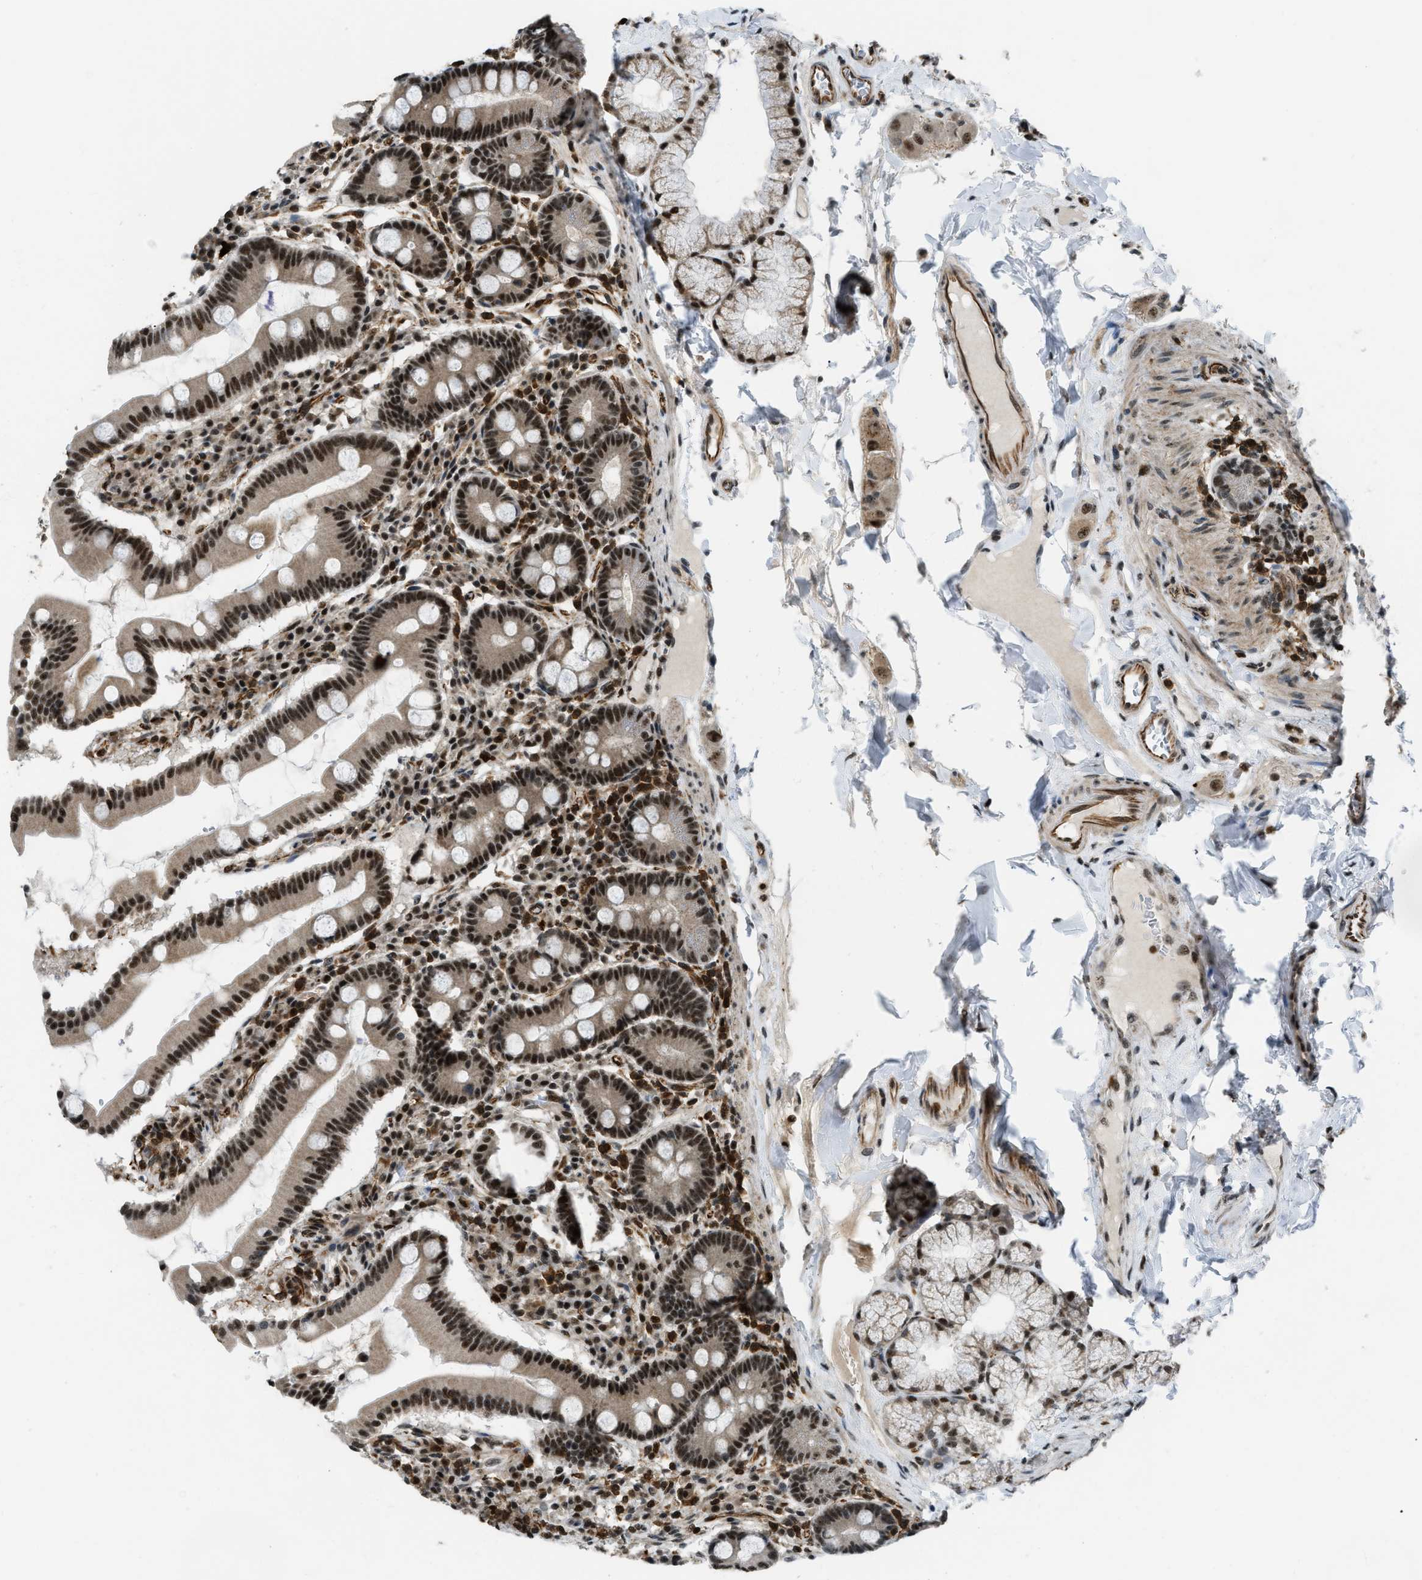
{"staining": {"intensity": "strong", "quantity": ">75%", "location": "nuclear"}, "tissue": "duodenum", "cell_type": "Glandular cells", "image_type": "normal", "snomed": [{"axis": "morphology", "description": "Normal tissue, NOS"}, {"axis": "topography", "description": "Duodenum"}], "caption": "Brown immunohistochemical staining in normal human duodenum displays strong nuclear staining in about >75% of glandular cells. The staining was performed using DAB to visualize the protein expression in brown, while the nuclei were stained in blue with hematoxylin (Magnification: 20x).", "gene": "E2F1", "patient": {"sex": "male", "age": 50}}